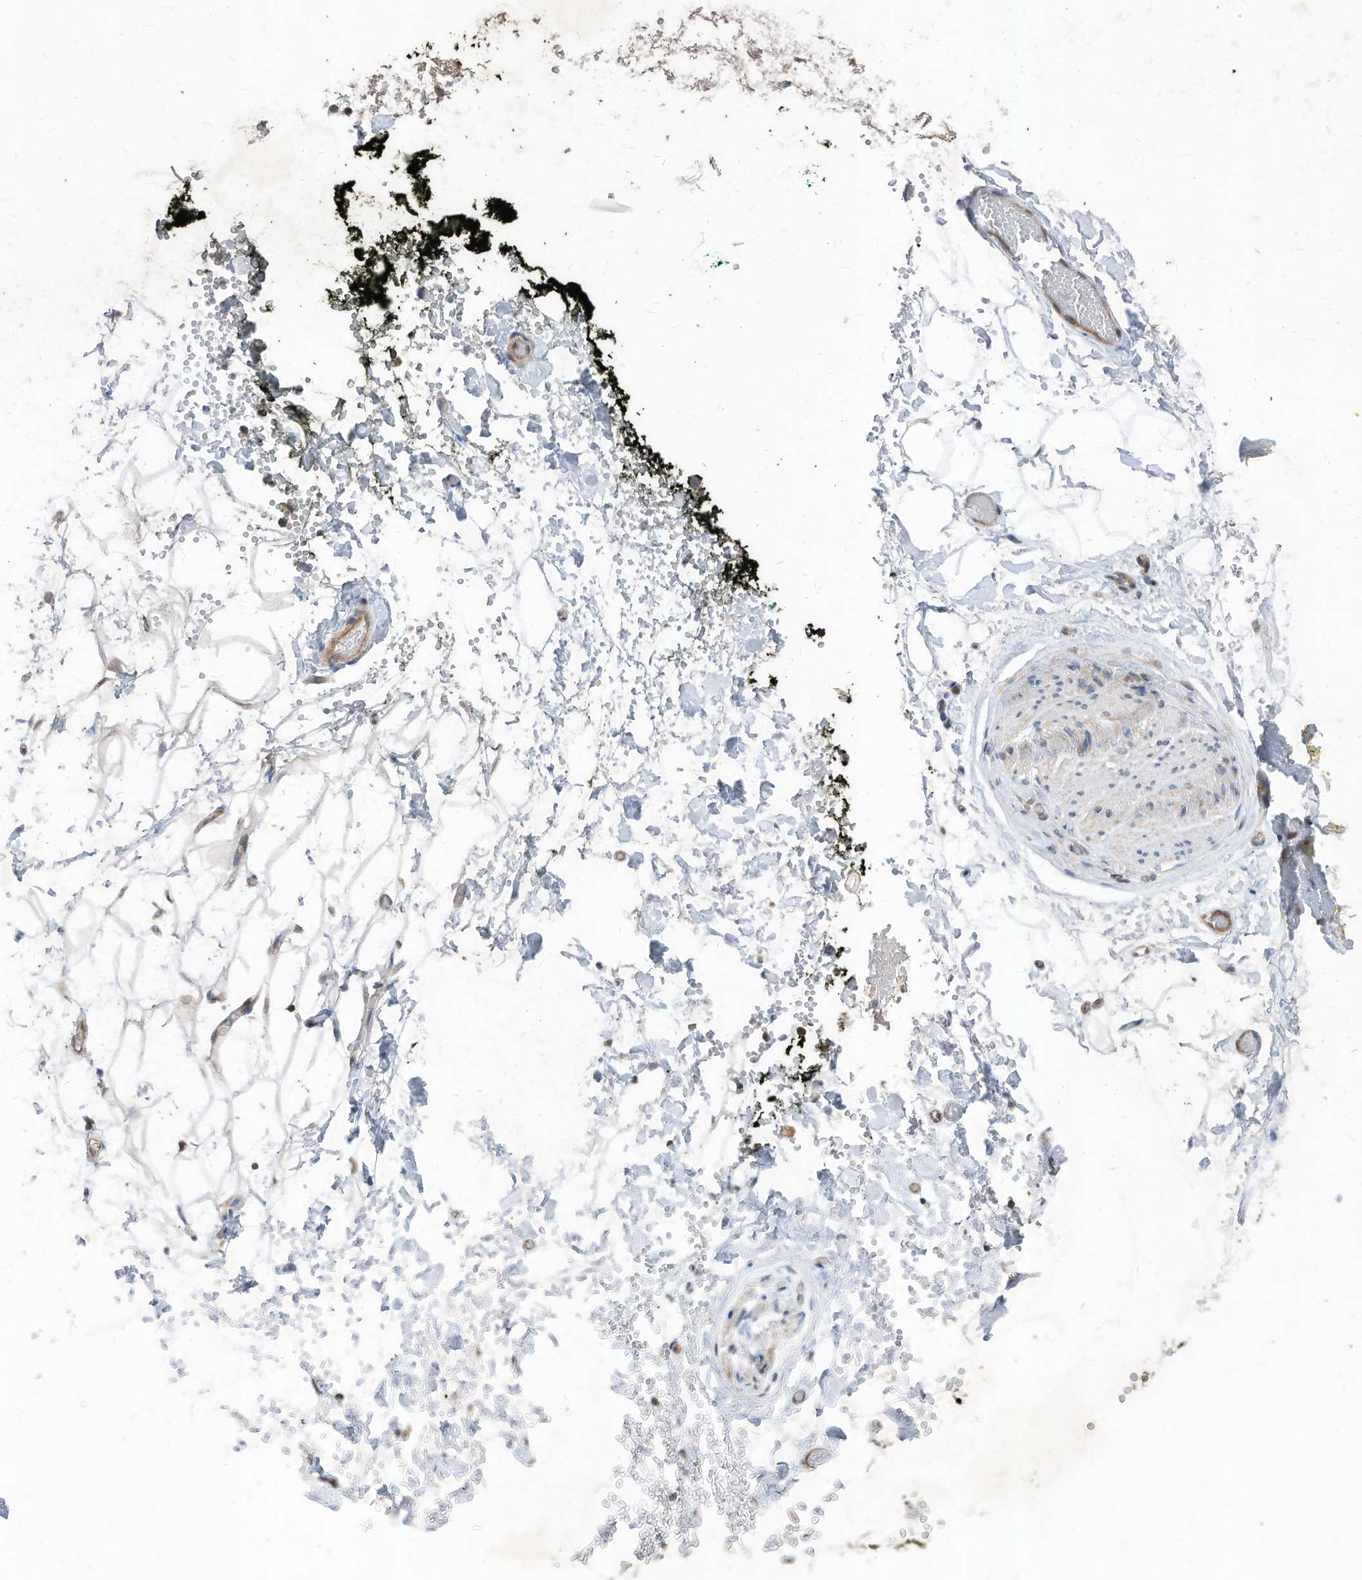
{"staining": {"intensity": "moderate", "quantity": ">75%", "location": "cytoplasmic/membranous"}, "tissue": "adipose tissue", "cell_type": "Adipocytes", "image_type": "normal", "snomed": [{"axis": "morphology", "description": "Normal tissue, NOS"}, {"axis": "morphology", "description": "Adenocarcinoma, NOS"}, {"axis": "topography", "description": "Pancreas"}, {"axis": "topography", "description": "Peripheral nerve tissue"}], "caption": "Immunohistochemical staining of normal adipose tissue exhibits moderate cytoplasmic/membranous protein expression in approximately >75% of adipocytes. (brown staining indicates protein expression, while blue staining denotes nuclei).", "gene": "KPNB1", "patient": {"sex": "male", "age": 59}}